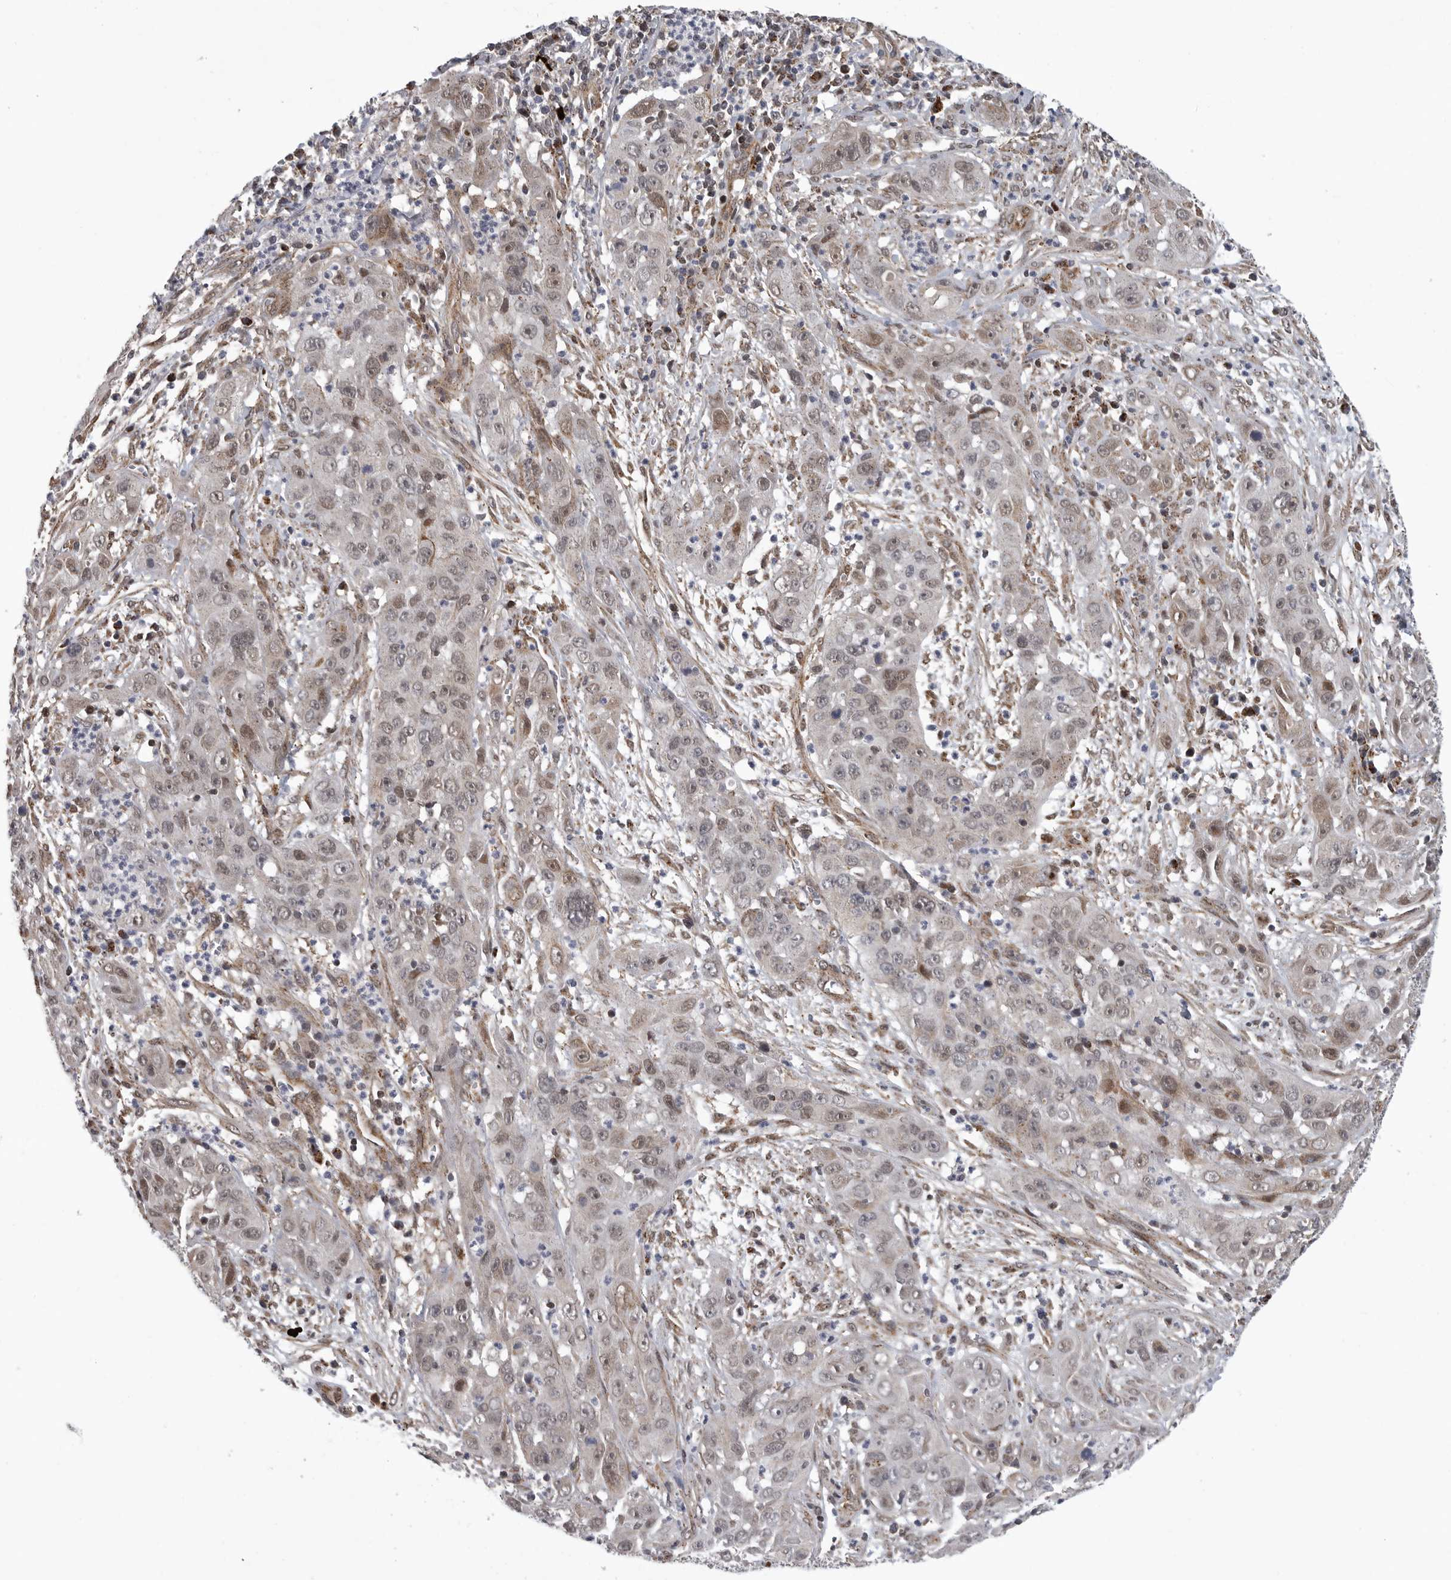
{"staining": {"intensity": "weak", "quantity": "25%-75%", "location": "cytoplasmic/membranous,nuclear"}, "tissue": "cervical cancer", "cell_type": "Tumor cells", "image_type": "cancer", "snomed": [{"axis": "morphology", "description": "Squamous cell carcinoma, NOS"}, {"axis": "topography", "description": "Cervix"}], "caption": "IHC (DAB (3,3'-diaminobenzidine)) staining of human cervical cancer (squamous cell carcinoma) shows weak cytoplasmic/membranous and nuclear protein staining in about 25%-75% of tumor cells.", "gene": "TMPRSS11F", "patient": {"sex": "female", "age": 32}}